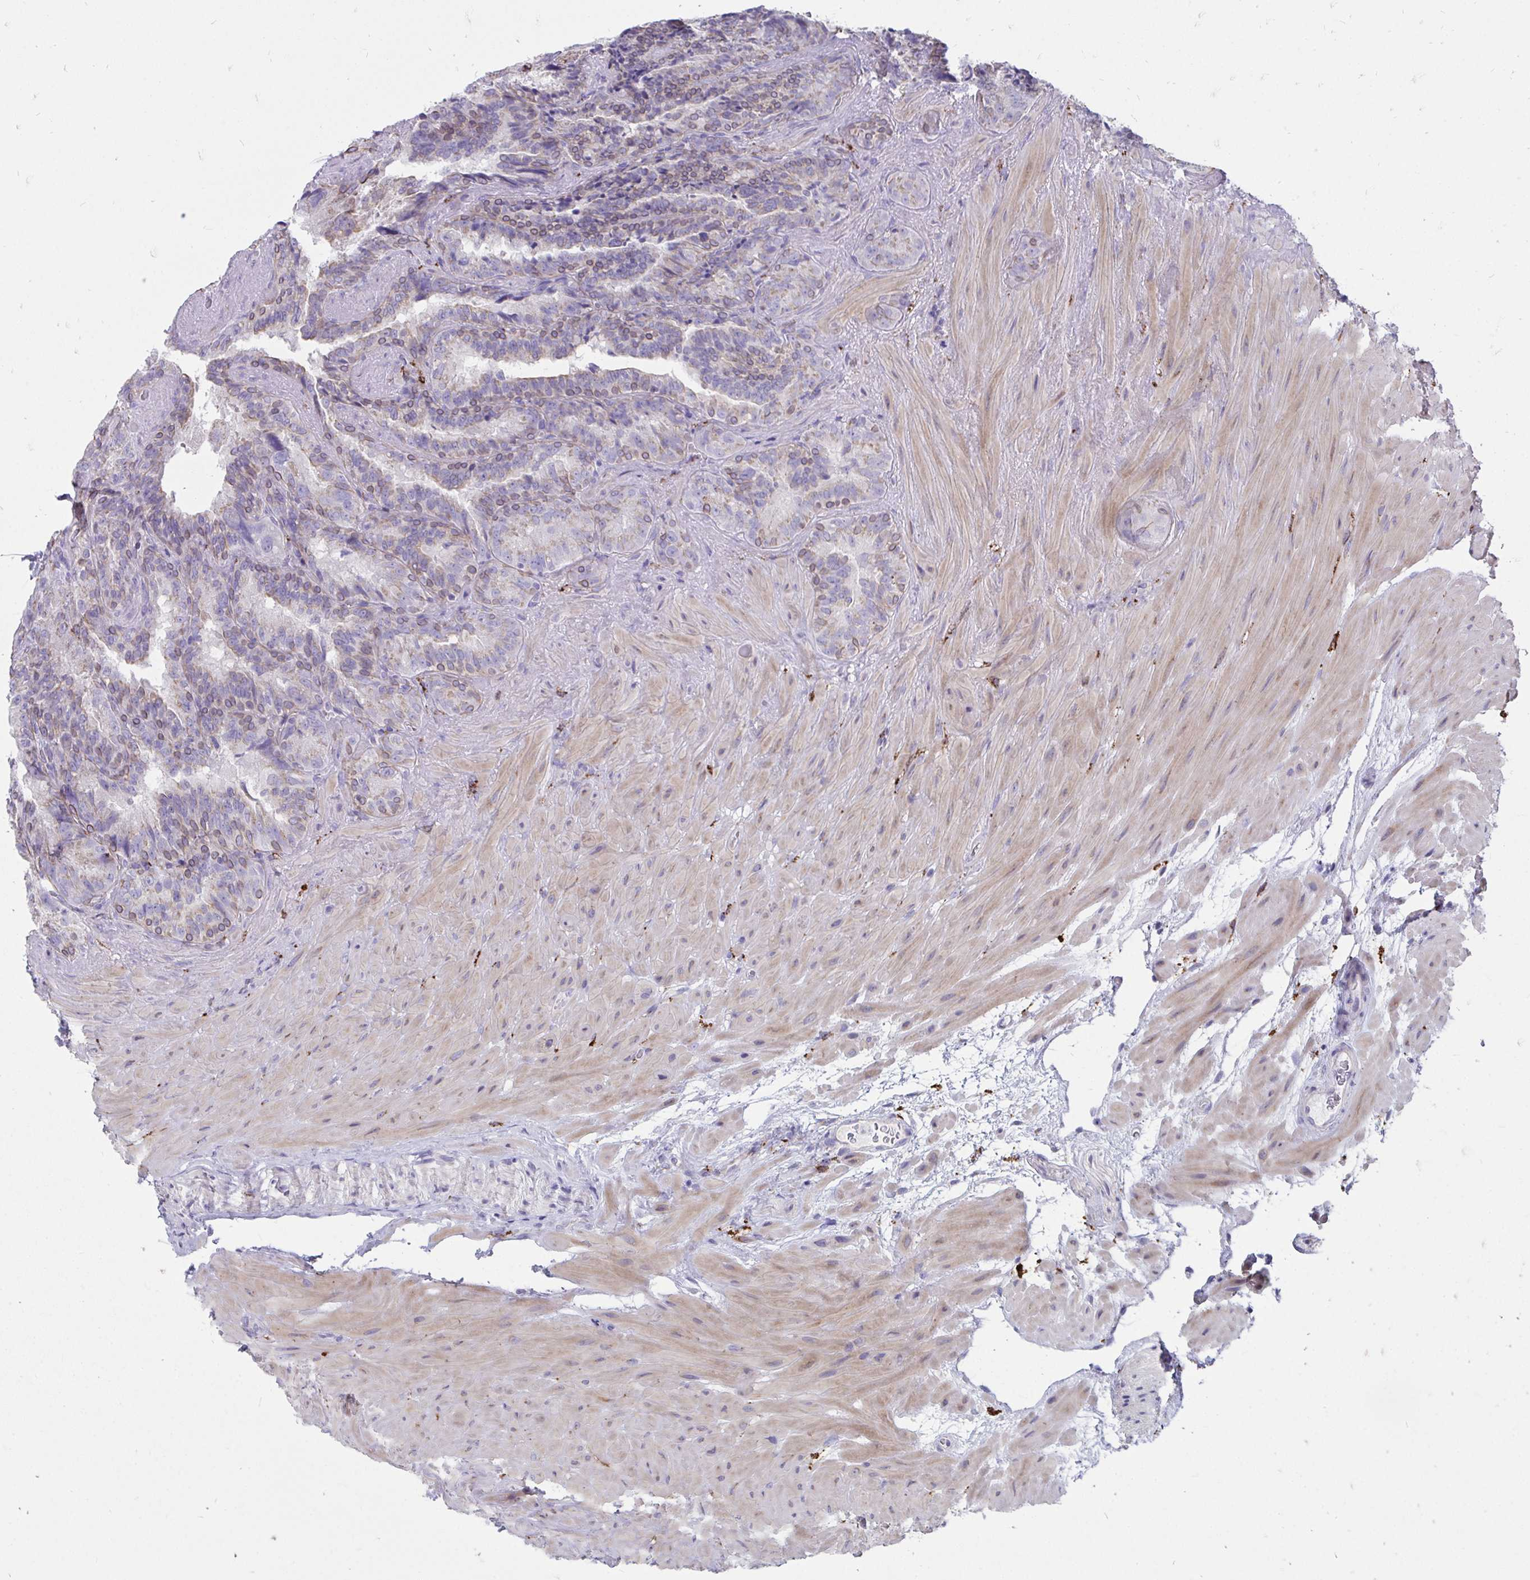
{"staining": {"intensity": "weak", "quantity": "25%-75%", "location": "cytoplasmic/membranous"}, "tissue": "seminal vesicle", "cell_type": "Glandular cells", "image_type": "normal", "snomed": [{"axis": "morphology", "description": "Normal tissue, NOS"}, {"axis": "topography", "description": "Seminal veicle"}], "caption": "Seminal vesicle stained with a brown dye displays weak cytoplasmic/membranous positive expression in approximately 25%-75% of glandular cells.", "gene": "CD163", "patient": {"sex": "male", "age": 60}}